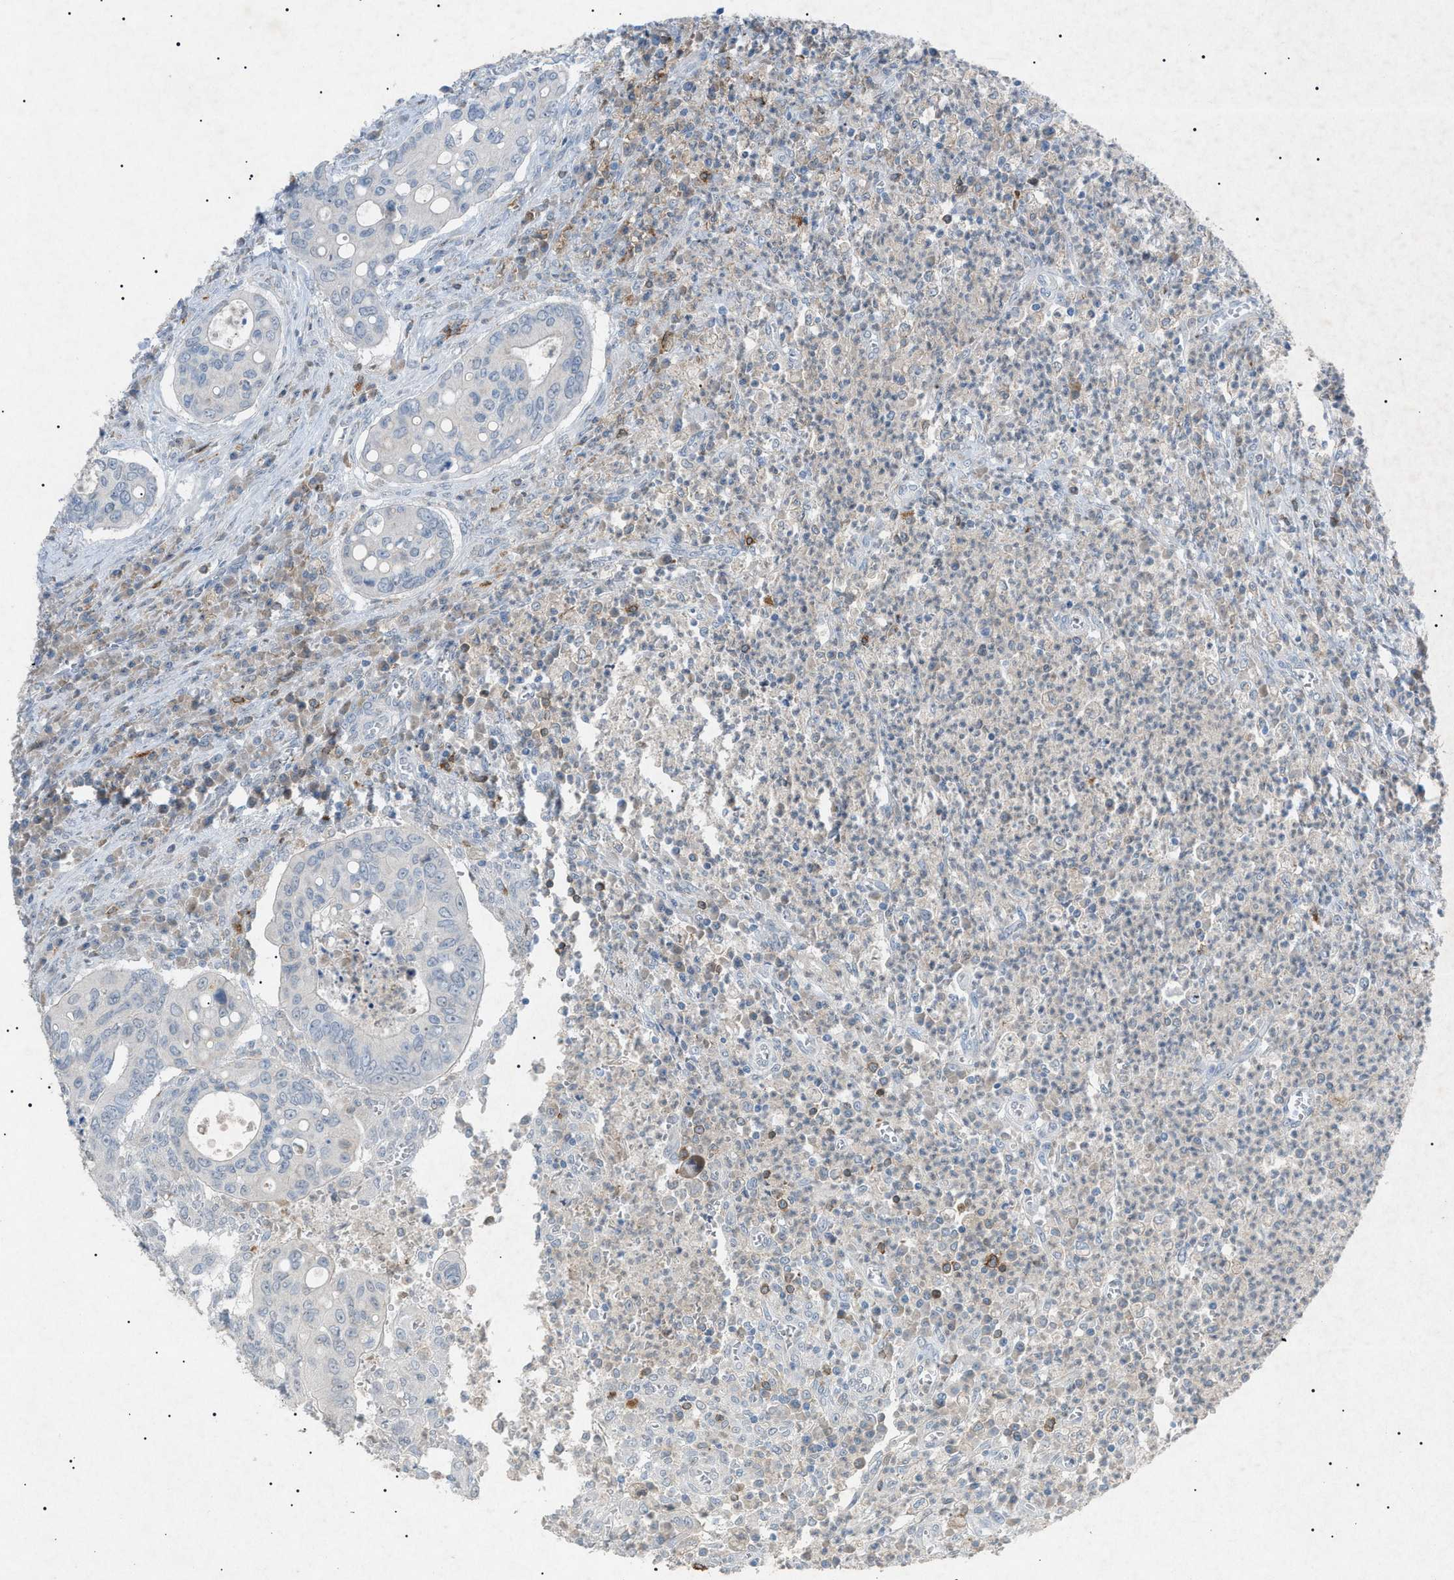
{"staining": {"intensity": "negative", "quantity": "none", "location": "none"}, "tissue": "colorectal cancer", "cell_type": "Tumor cells", "image_type": "cancer", "snomed": [{"axis": "morphology", "description": "Inflammation, NOS"}, {"axis": "morphology", "description": "Adenocarcinoma, NOS"}, {"axis": "topography", "description": "Colon"}], "caption": "Colorectal adenocarcinoma was stained to show a protein in brown. There is no significant positivity in tumor cells.", "gene": "BTK", "patient": {"sex": "male", "age": 72}}